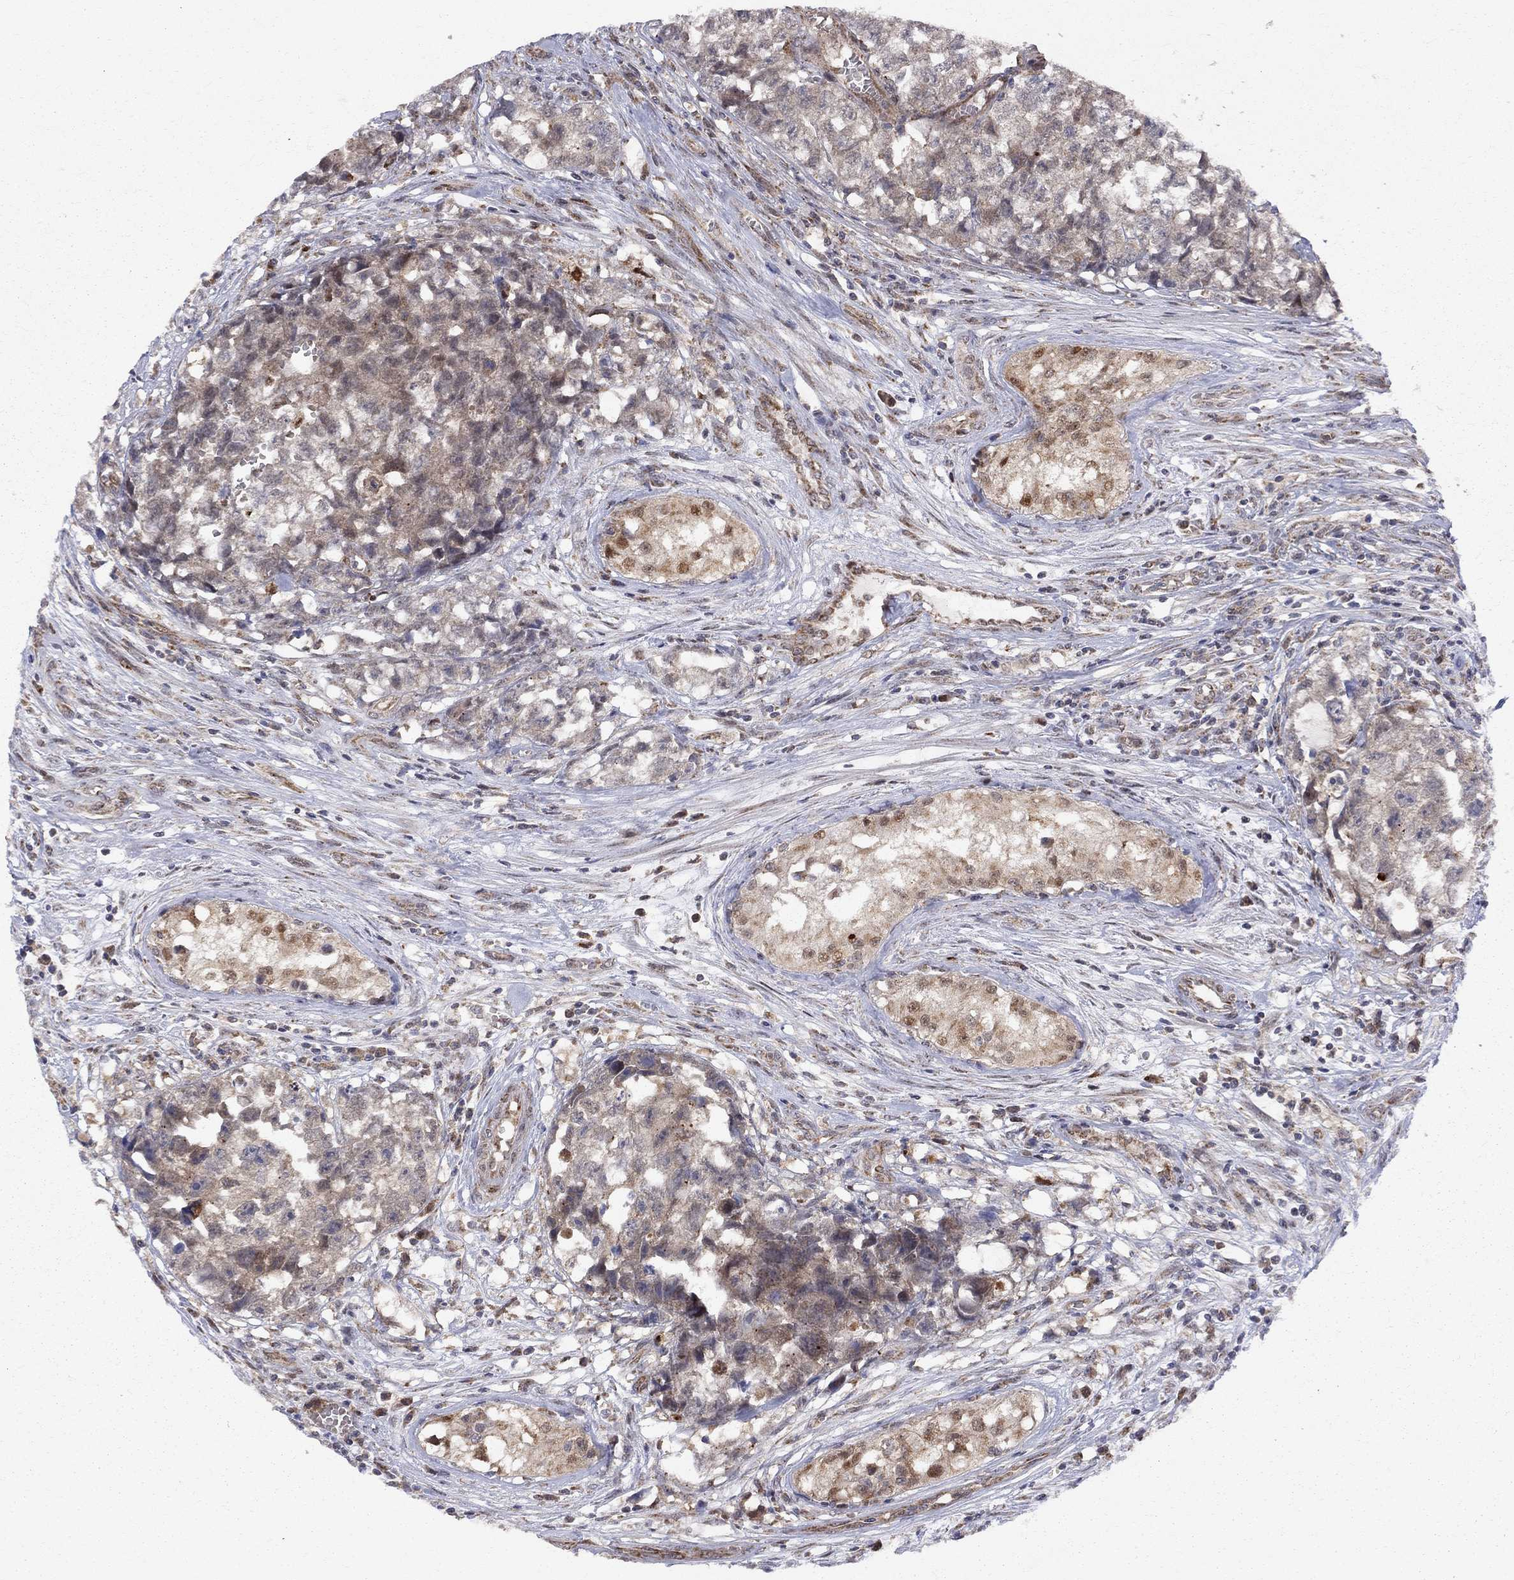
{"staining": {"intensity": "negative", "quantity": "none", "location": "none"}, "tissue": "testis cancer", "cell_type": "Tumor cells", "image_type": "cancer", "snomed": [{"axis": "morphology", "description": "Seminoma, NOS"}, {"axis": "morphology", "description": "Carcinoma, Embryonal, NOS"}, {"axis": "topography", "description": "Testis"}], "caption": "IHC histopathology image of human testis cancer (embryonal carcinoma) stained for a protein (brown), which shows no staining in tumor cells.", "gene": "ELOB", "patient": {"sex": "male", "age": 22}}